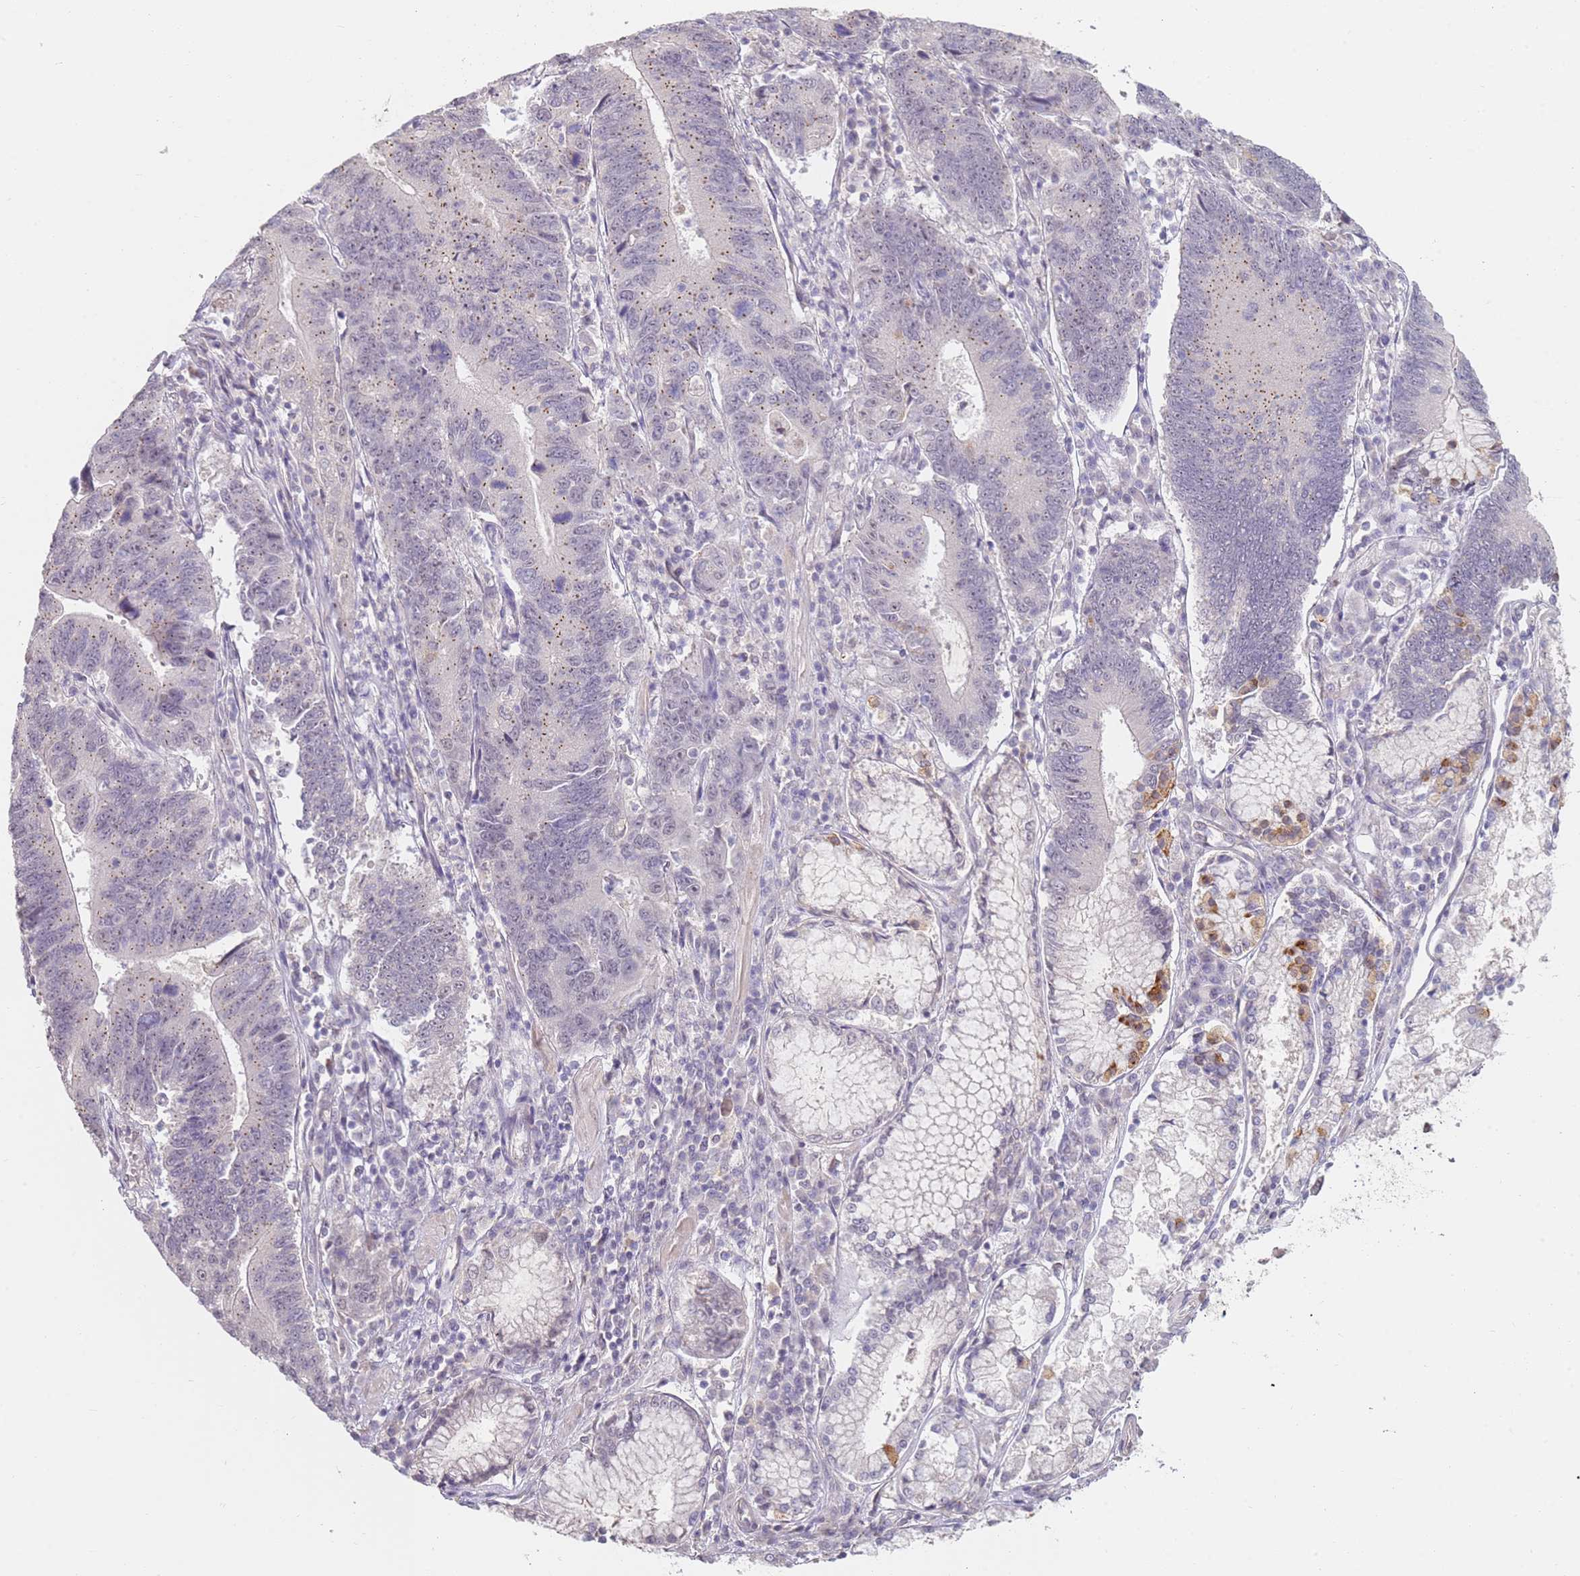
{"staining": {"intensity": "weak", "quantity": "<25%", "location": "cytoplasmic/membranous"}, "tissue": "stomach cancer", "cell_type": "Tumor cells", "image_type": "cancer", "snomed": [{"axis": "morphology", "description": "Adenocarcinoma, NOS"}, {"axis": "topography", "description": "Stomach"}], "caption": "High power microscopy histopathology image of an immunohistochemistry (IHC) photomicrograph of stomach cancer, revealing no significant expression in tumor cells. (DAB (3,3'-diaminobenzidine) IHC visualized using brightfield microscopy, high magnification).", "gene": "WDR93", "patient": {"sex": "male", "age": 59}}